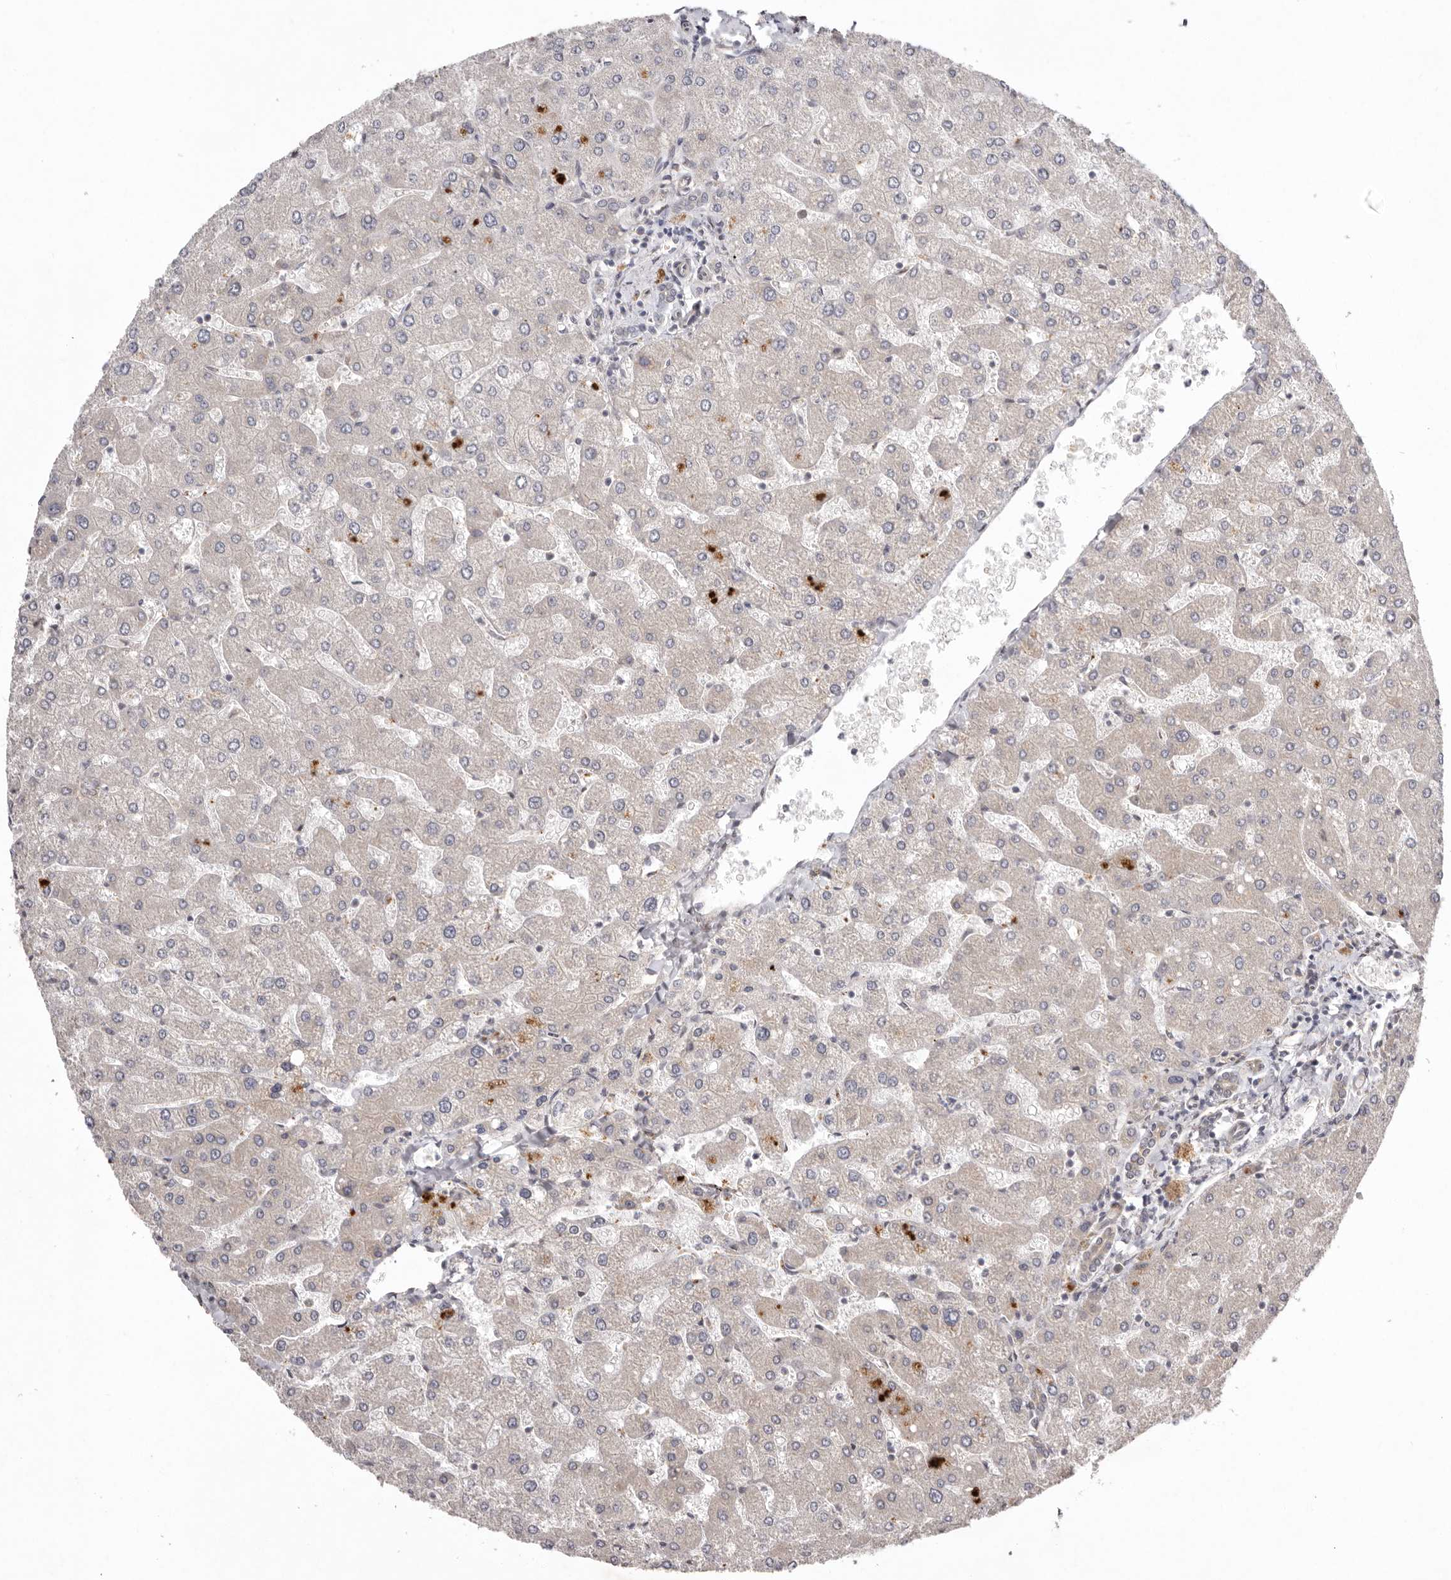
{"staining": {"intensity": "negative", "quantity": "none", "location": "none"}, "tissue": "liver", "cell_type": "Cholangiocytes", "image_type": "normal", "snomed": [{"axis": "morphology", "description": "Normal tissue, NOS"}, {"axis": "topography", "description": "Liver"}], "caption": "Protein analysis of normal liver reveals no significant positivity in cholangiocytes.", "gene": "NSUN4", "patient": {"sex": "male", "age": 55}}